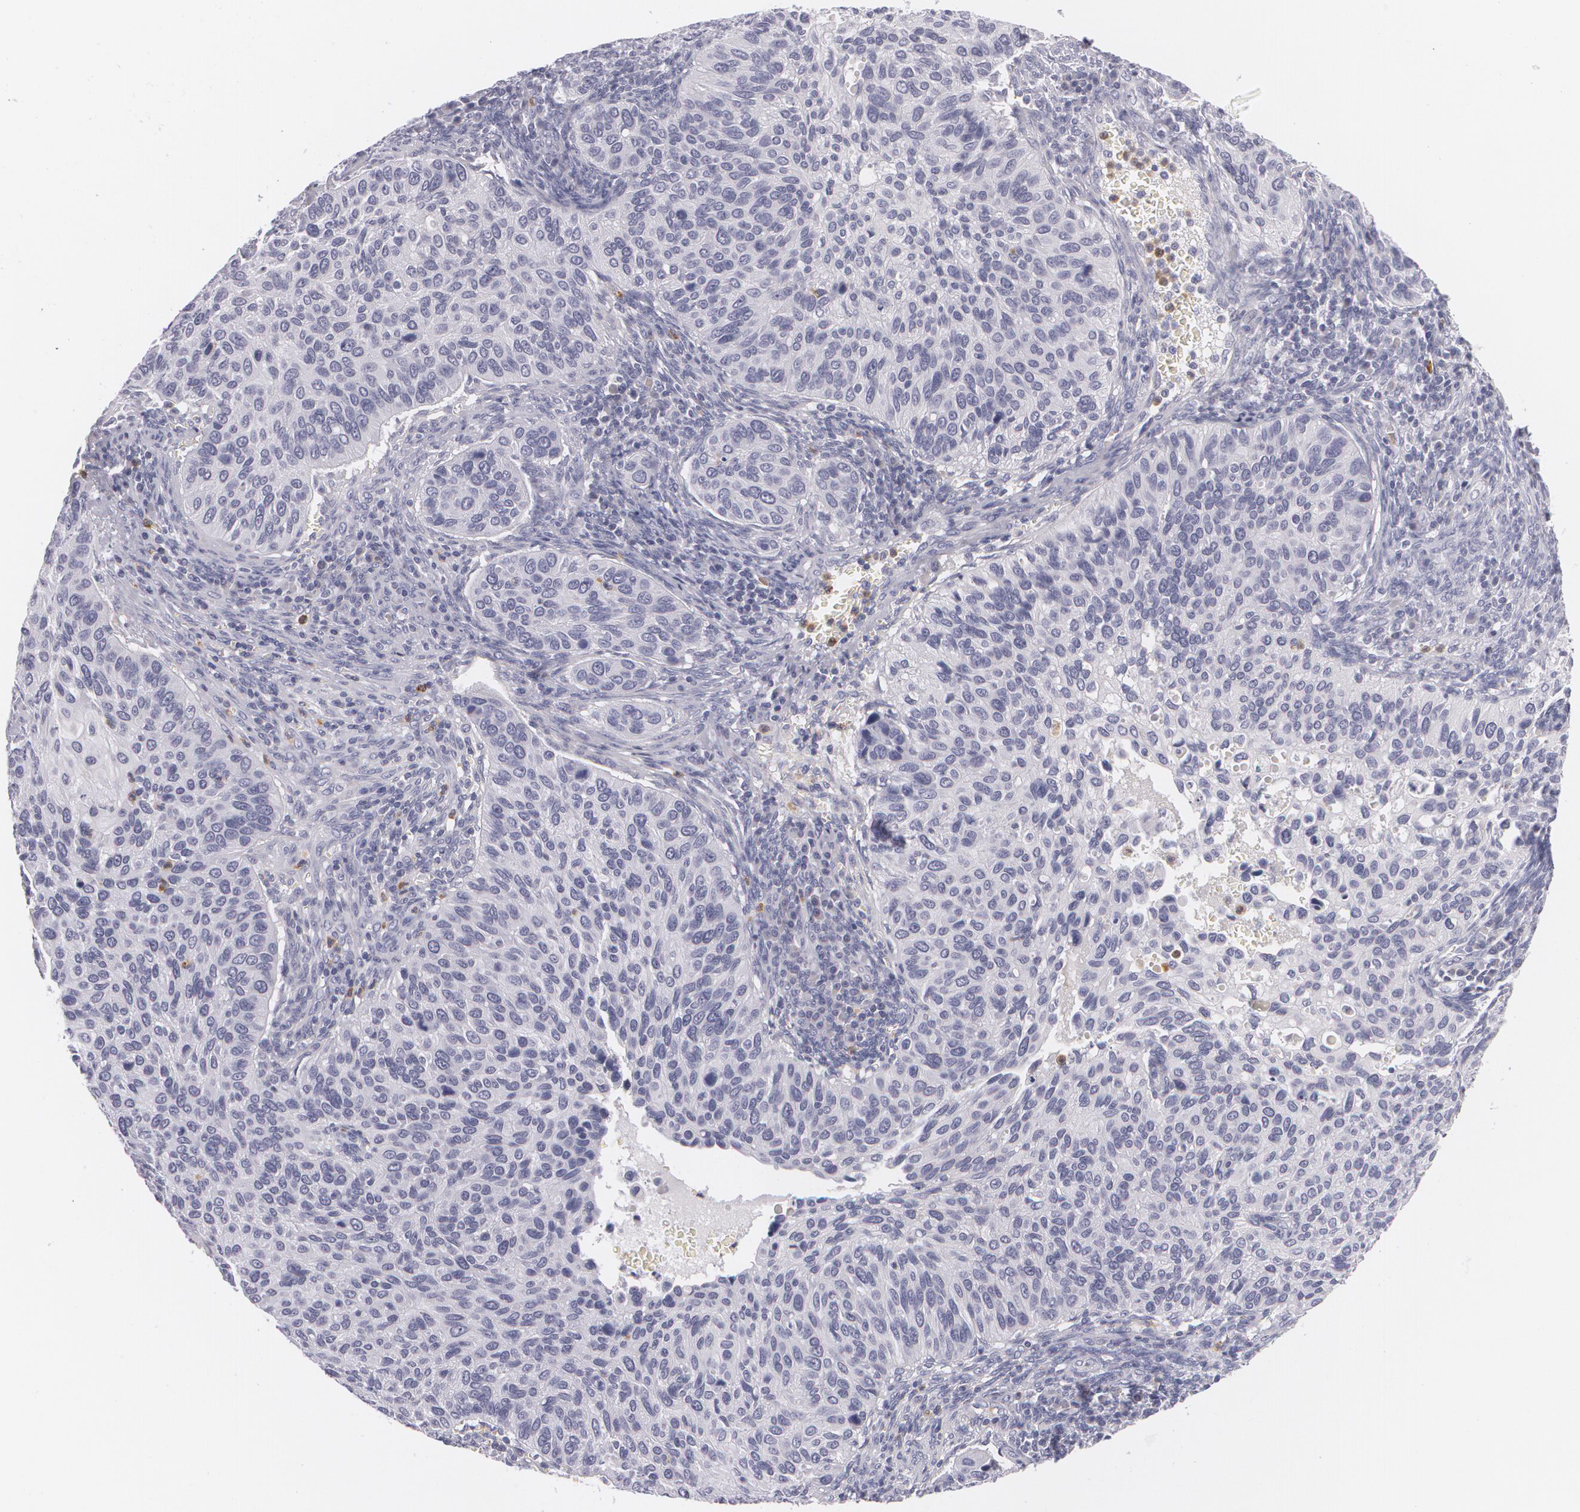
{"staining": {"intensity": "negative", "quantity": "none", "location": "none"}, "tissue": "cervical cancer", "cell_type": "Tumor cells", "image_type": "cancer", "snomed": [{"axis": "morphology", "description": "Adenocarcinoma, NOS"}, {"axis": "topography", "description": "Cervix"}], "caption": "DAB immunohistochemical staining of cervical cancer exhibits no significant positivity in tumor cells. Brightfield microscopy of immunohistochemistry (IHC) stained with DAB (brown) and hematoxylin (blue), captured at high magnification.", "gene": "FAM181A", "patient": {"sex": "female", "age": 29}}